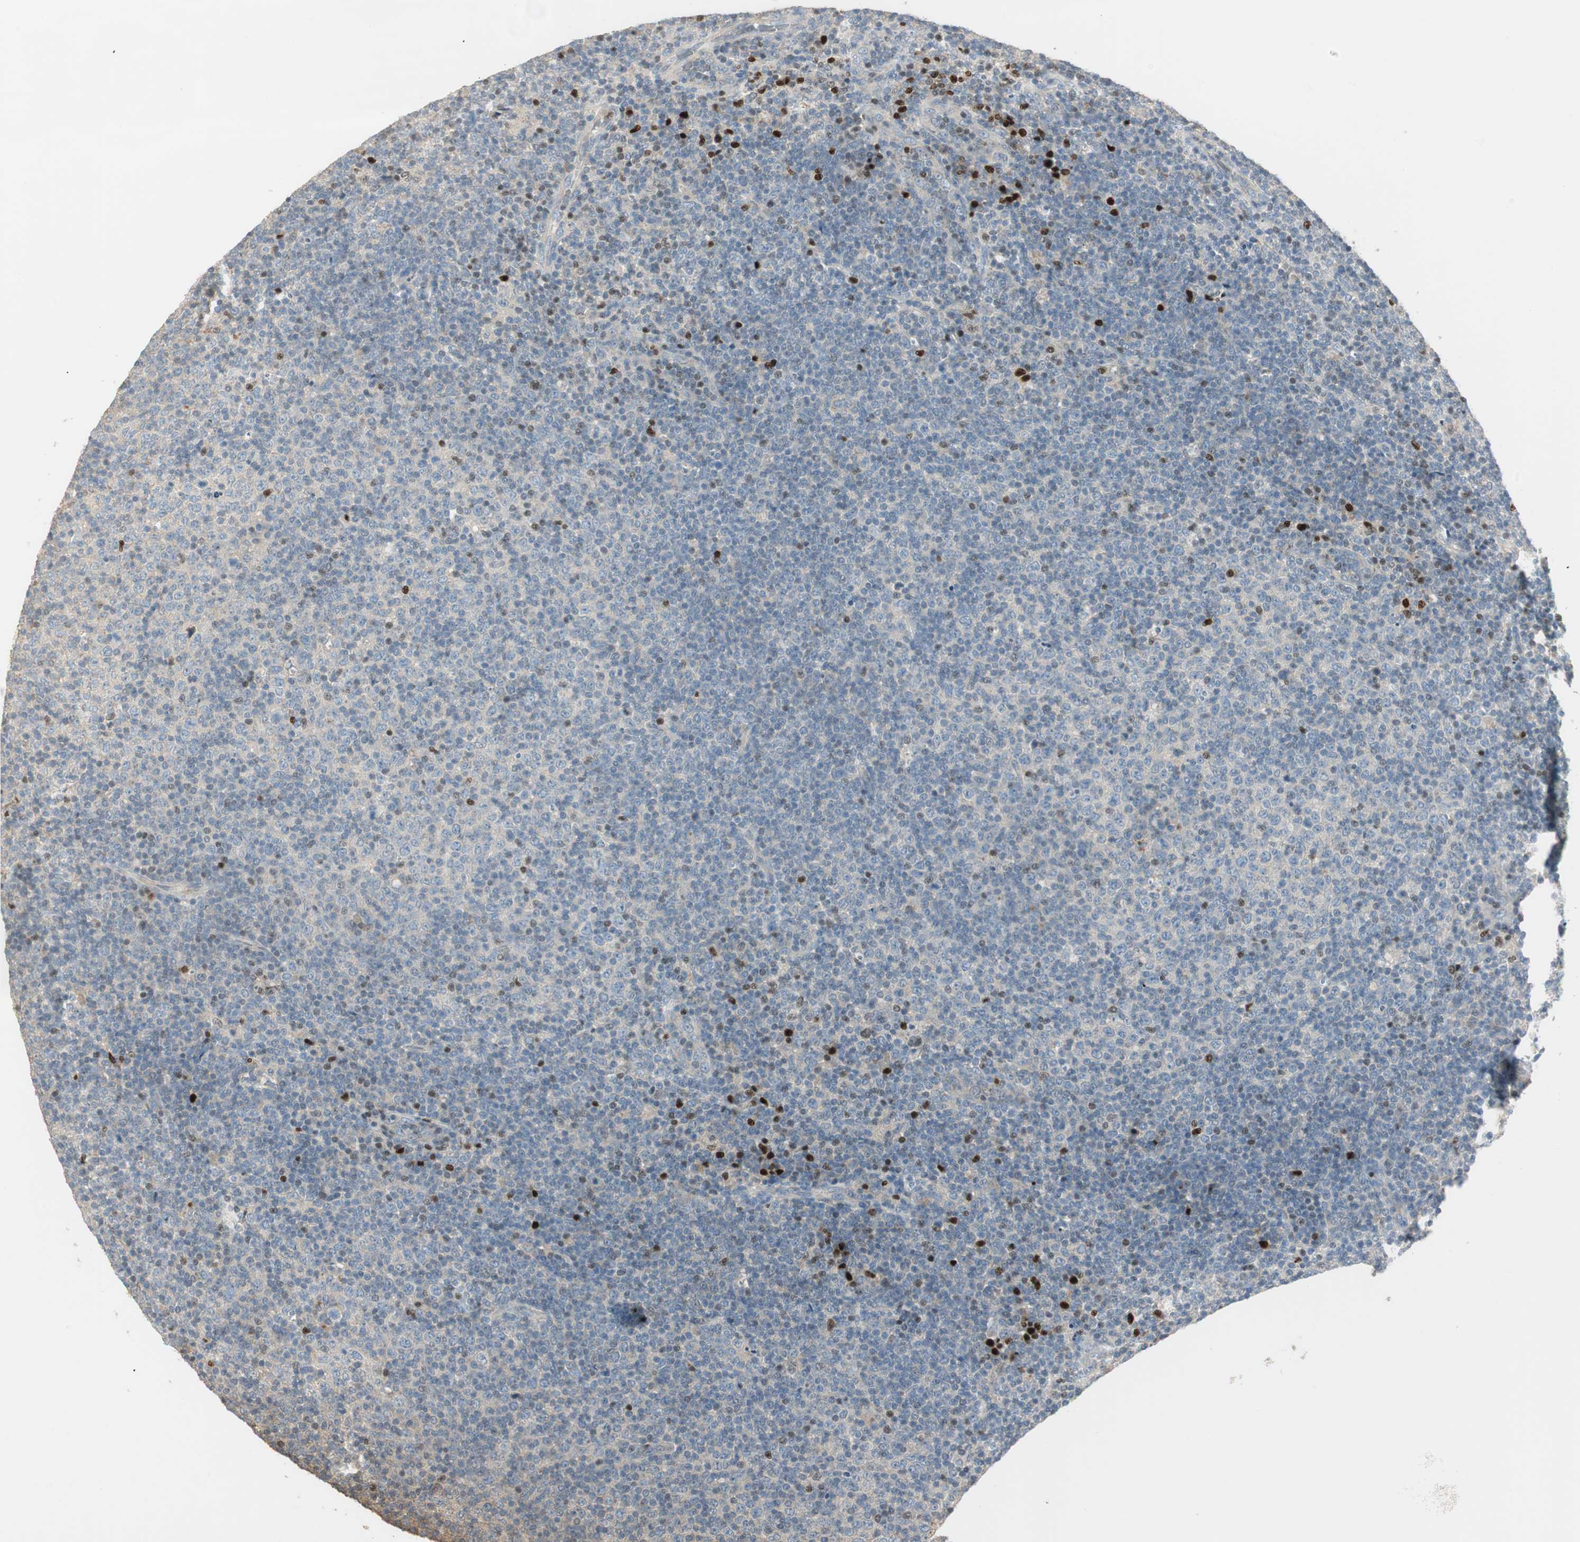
{"staining": {"intensity": "negative", "quantity": "none", "location": "none"}, "tissue": "lymphoma", "cell_type": "Tumor cells", "image_type": "cancer", "snomed": [{"axis": "morphology", "description": "Malignant lymphoma, non-Hodgkin's type, Low grade"}, {"axis": "topography", "description": "Lymph node"}], "caption": "IHC image of human low-grade malignant lymphoma, non-Hodgkin's type stained for a protein (brown), which demonstrates no expression in tumor cells.", "gene": "RUNX2", "patient": {"sex": "male", "age": 70}}